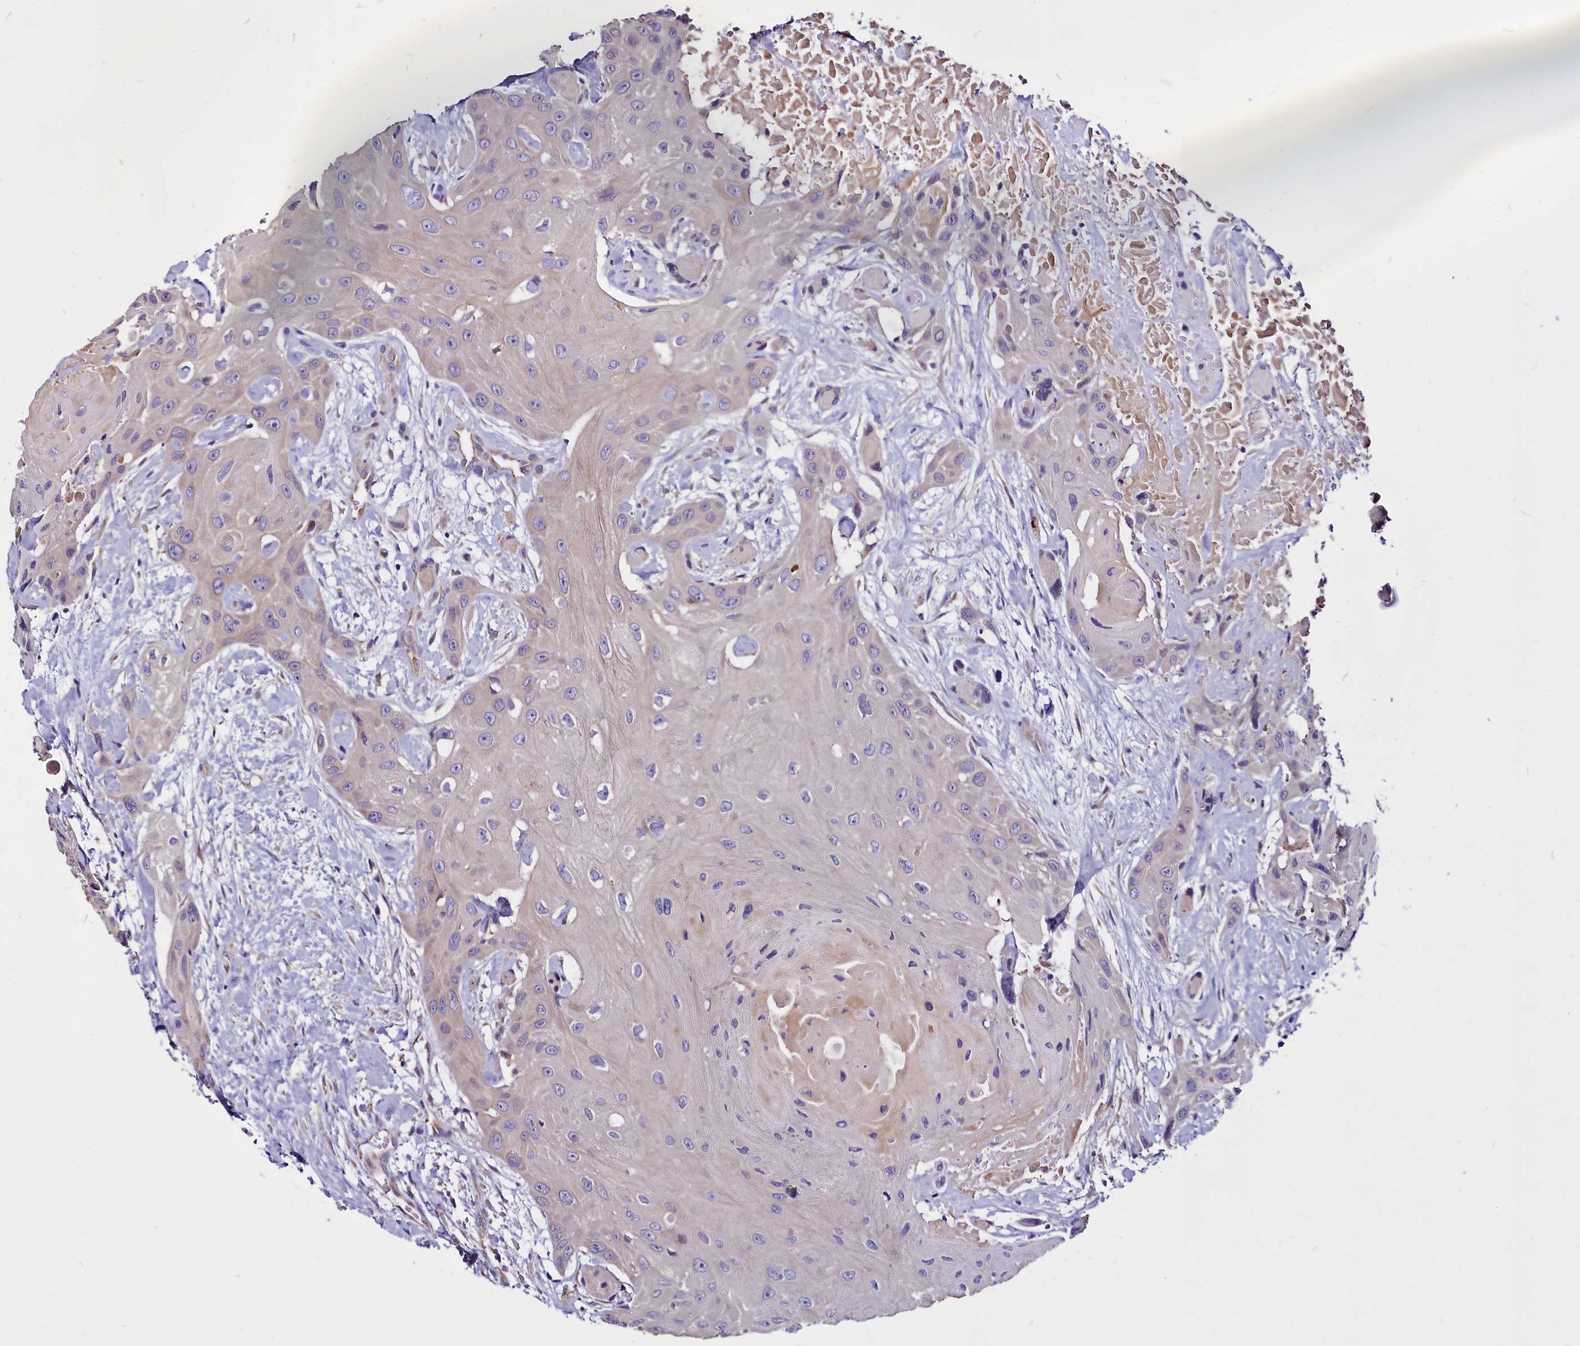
{"staining": {"intensity": "weak", "quantity": "<25%", "location": "cytoplasmic/membranous"}, "tissue": "head and neck cancer", "cell_type": "Tumor cells", "image_type": "cancer", "snomed": [{"axis": "morphology", "description": "Squamous cell carcinoma, NOS"}, {"axis": "topography", "description": "Head-Neck"}], "caption": "This photomicrograph is of squamous cell carcinoma (head and neck) stained with IHC to label a protein in brown with the nuclei are counter-stained blue. There is no expression in tumor cells.", "gene": "CEP170", "patient": {"sex": "male", "age": 81}}